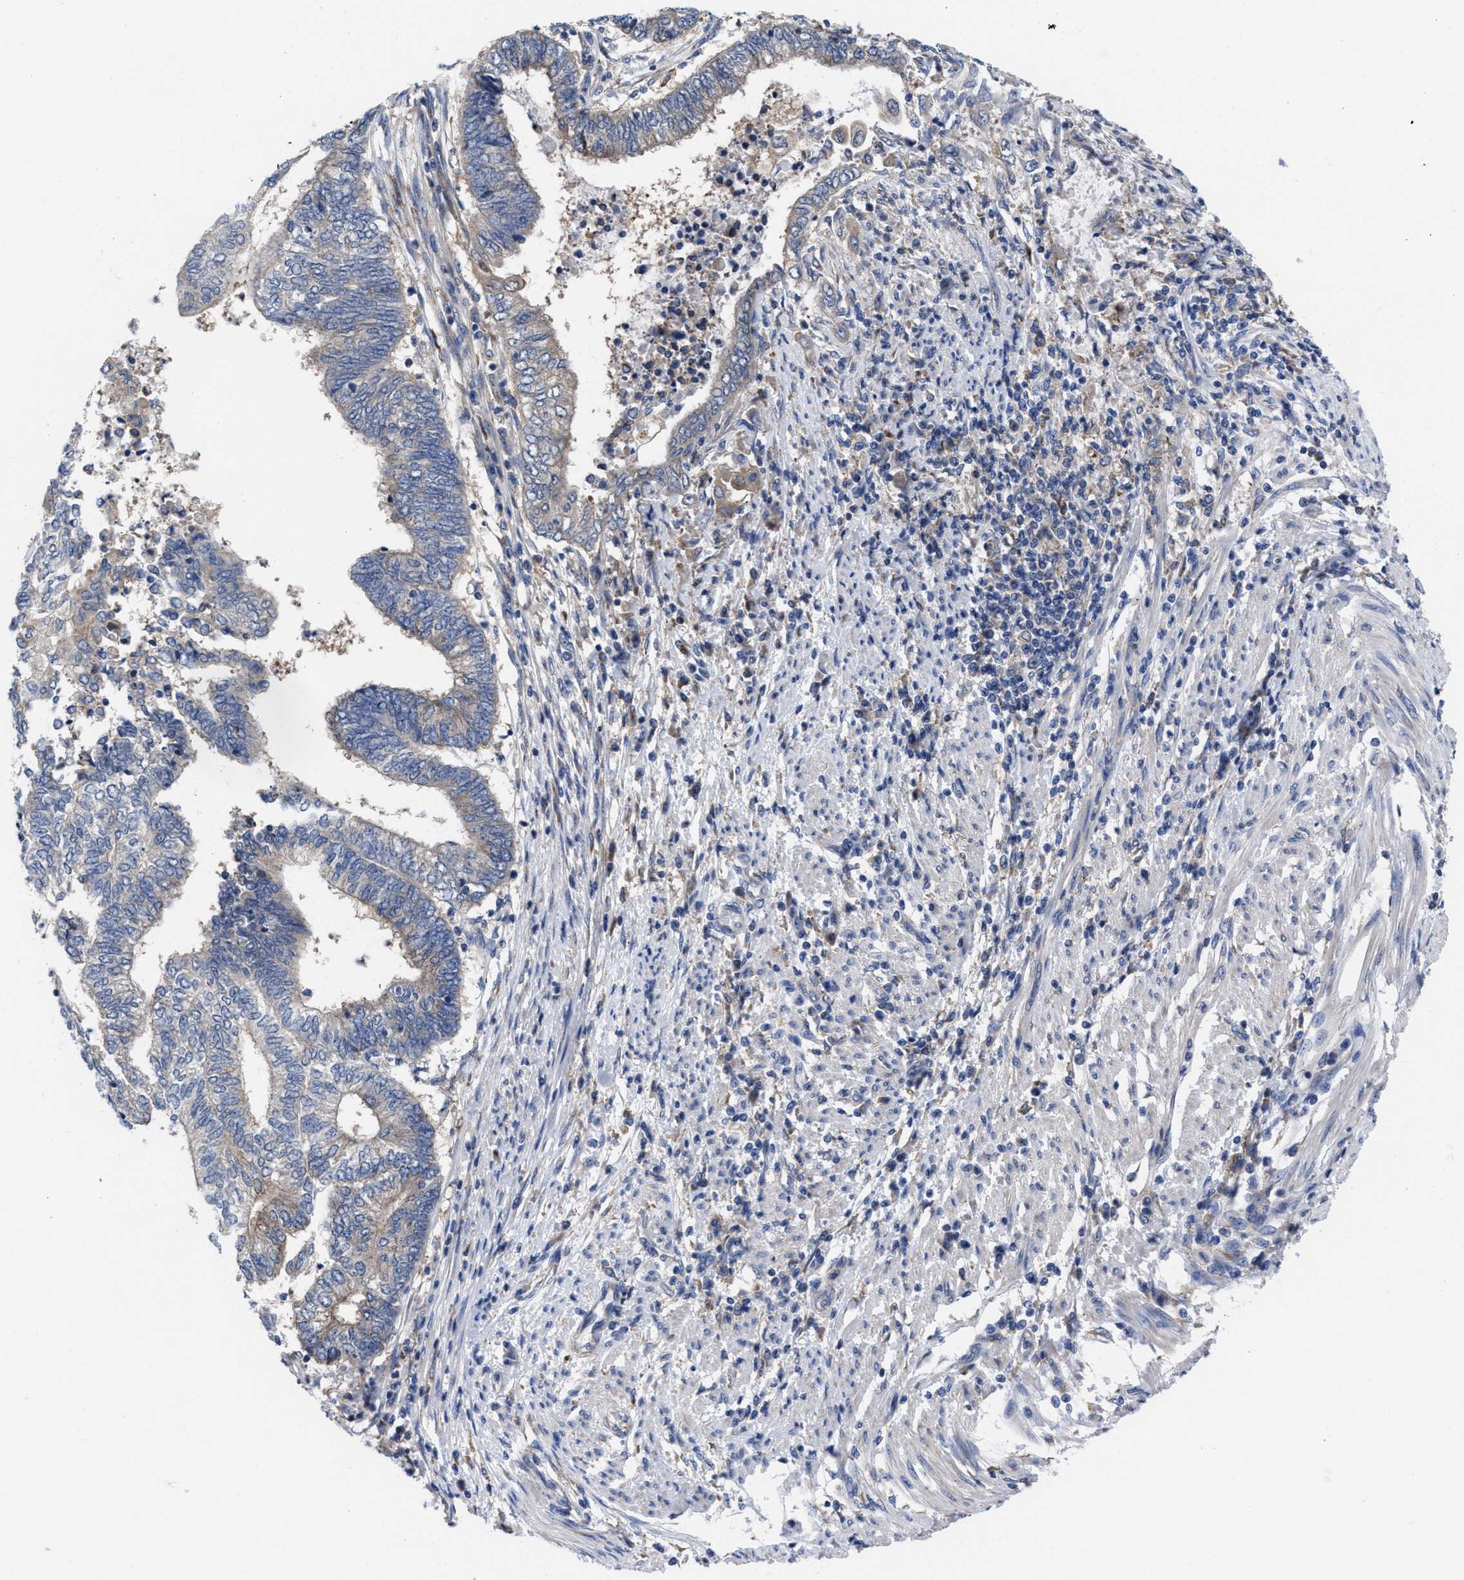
{"staining": {"intensity": "weak", "quantity": "25%-75%", "location": "cytoplasmic/membranous"}, "tissue": "endometrial cancer", "cell_type": "Tumor cells", "image_type": "cancer", "snomed": [{"axis": "morphology", "description": "Adenocarcinoma, NOS"}, {"axis": "topography", "description": "Uterus"}, {"axis": "topography", "description": "Endometrium"}], "caption": "About 25%-75% of tumor cells in human adenocarcinoma (endometrial) demonstrate weak cytoplasmic/membranous protein expression as visualized by brown immunohistochemical staining.", "gene": "TXNDC17", "patient": {"sex": "female", "age": 70}}